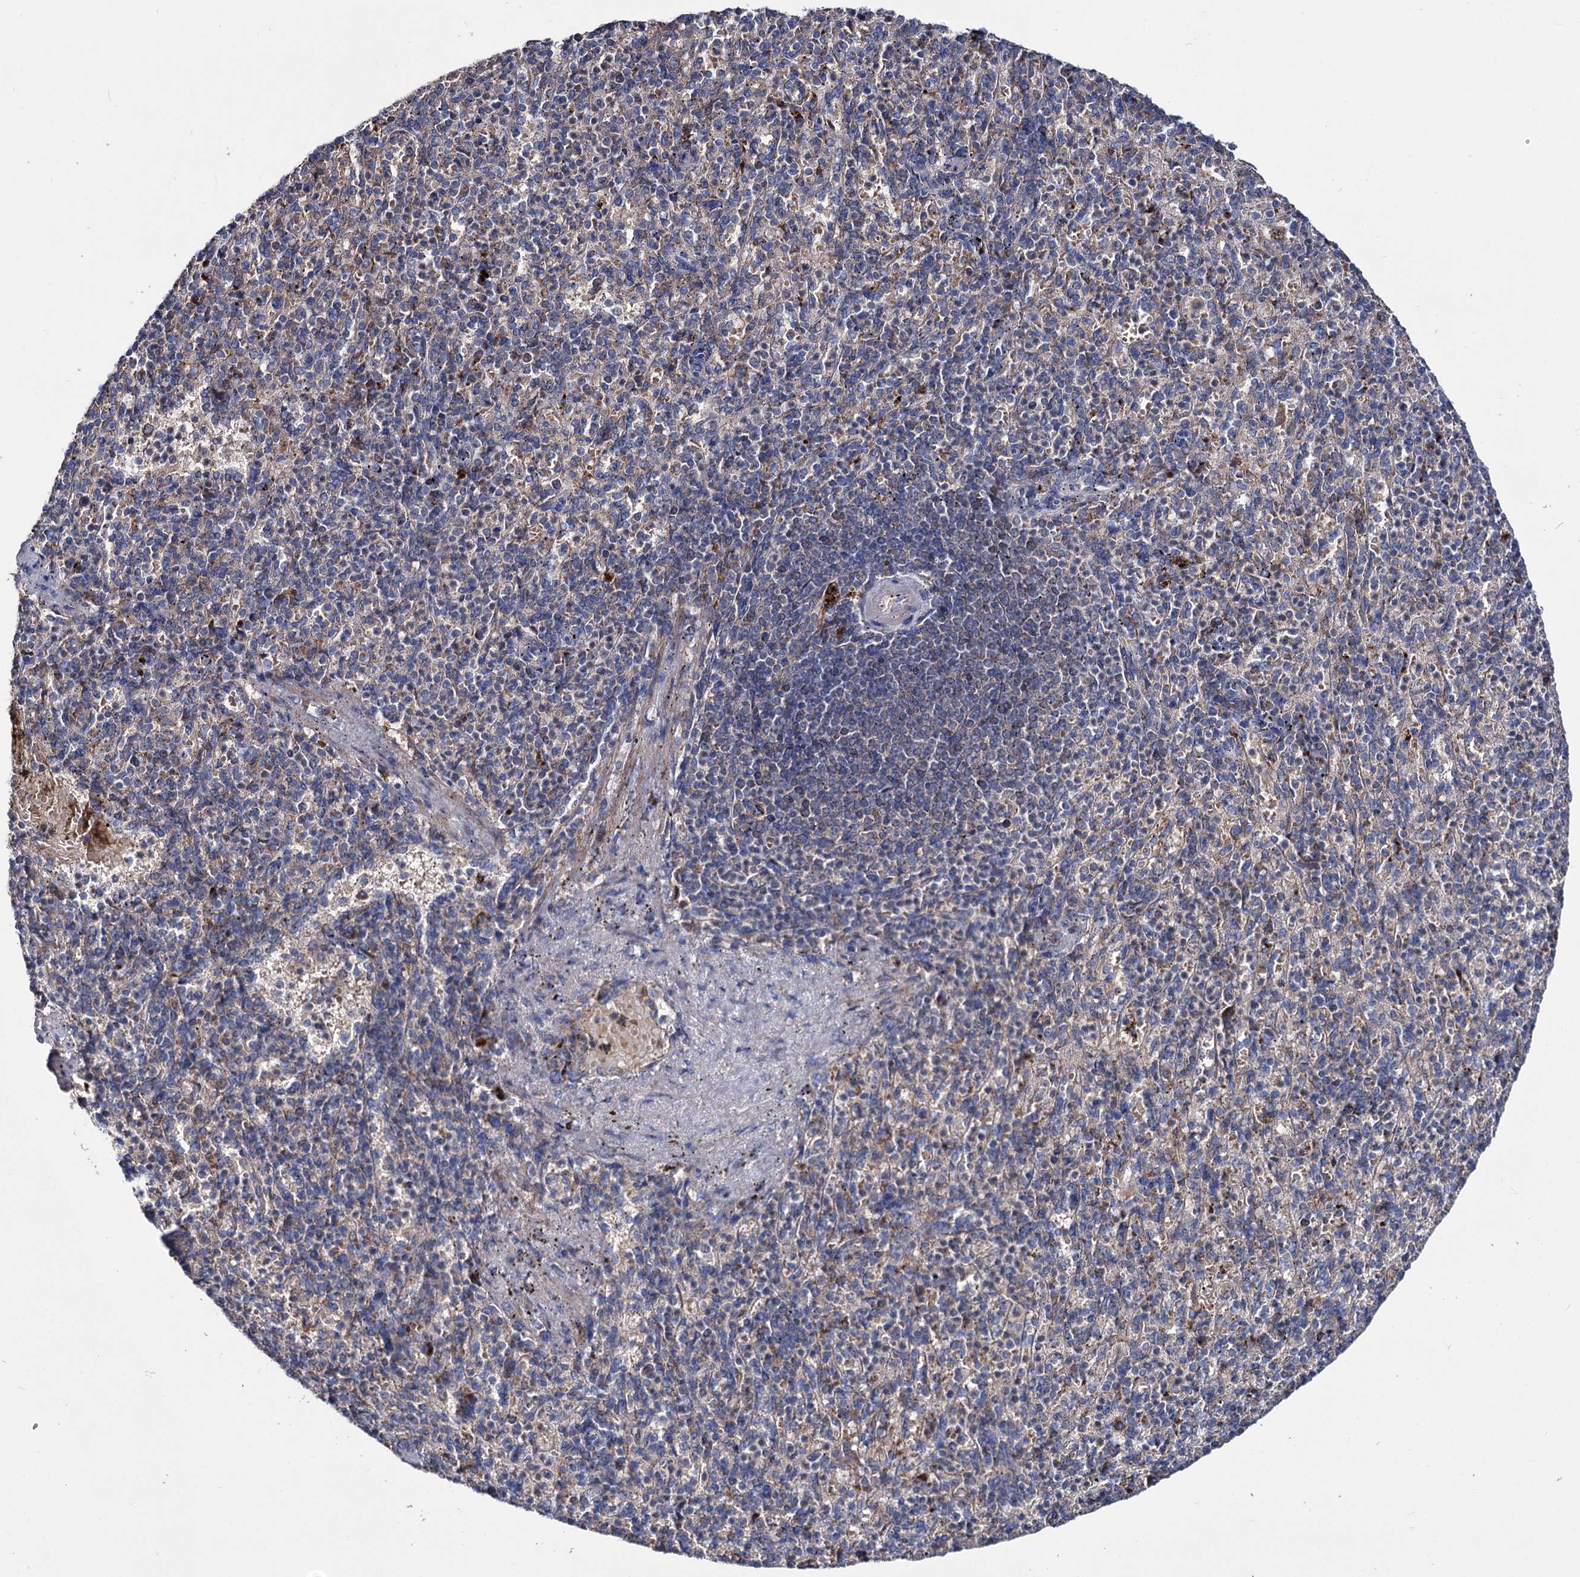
{"staining": {"intensity": "weak", "quantity": "<25%", "location": "cytoplasmic/membranous"}, "tissue": "spleen", "cell_type": "Cells in red pulp", "image_type": "normal", "snomed": [{"axis": "morphology", "description": "Normal tissue, NOS"}, {"axis": "topography", "description": "Spleen"}], "caption": "Immunohistochemistry (IHC) of normal human spleen shows no expression in cells in red pulp.", "gene": "CLPB", "patient": {"sex": "female", "age": 74}}